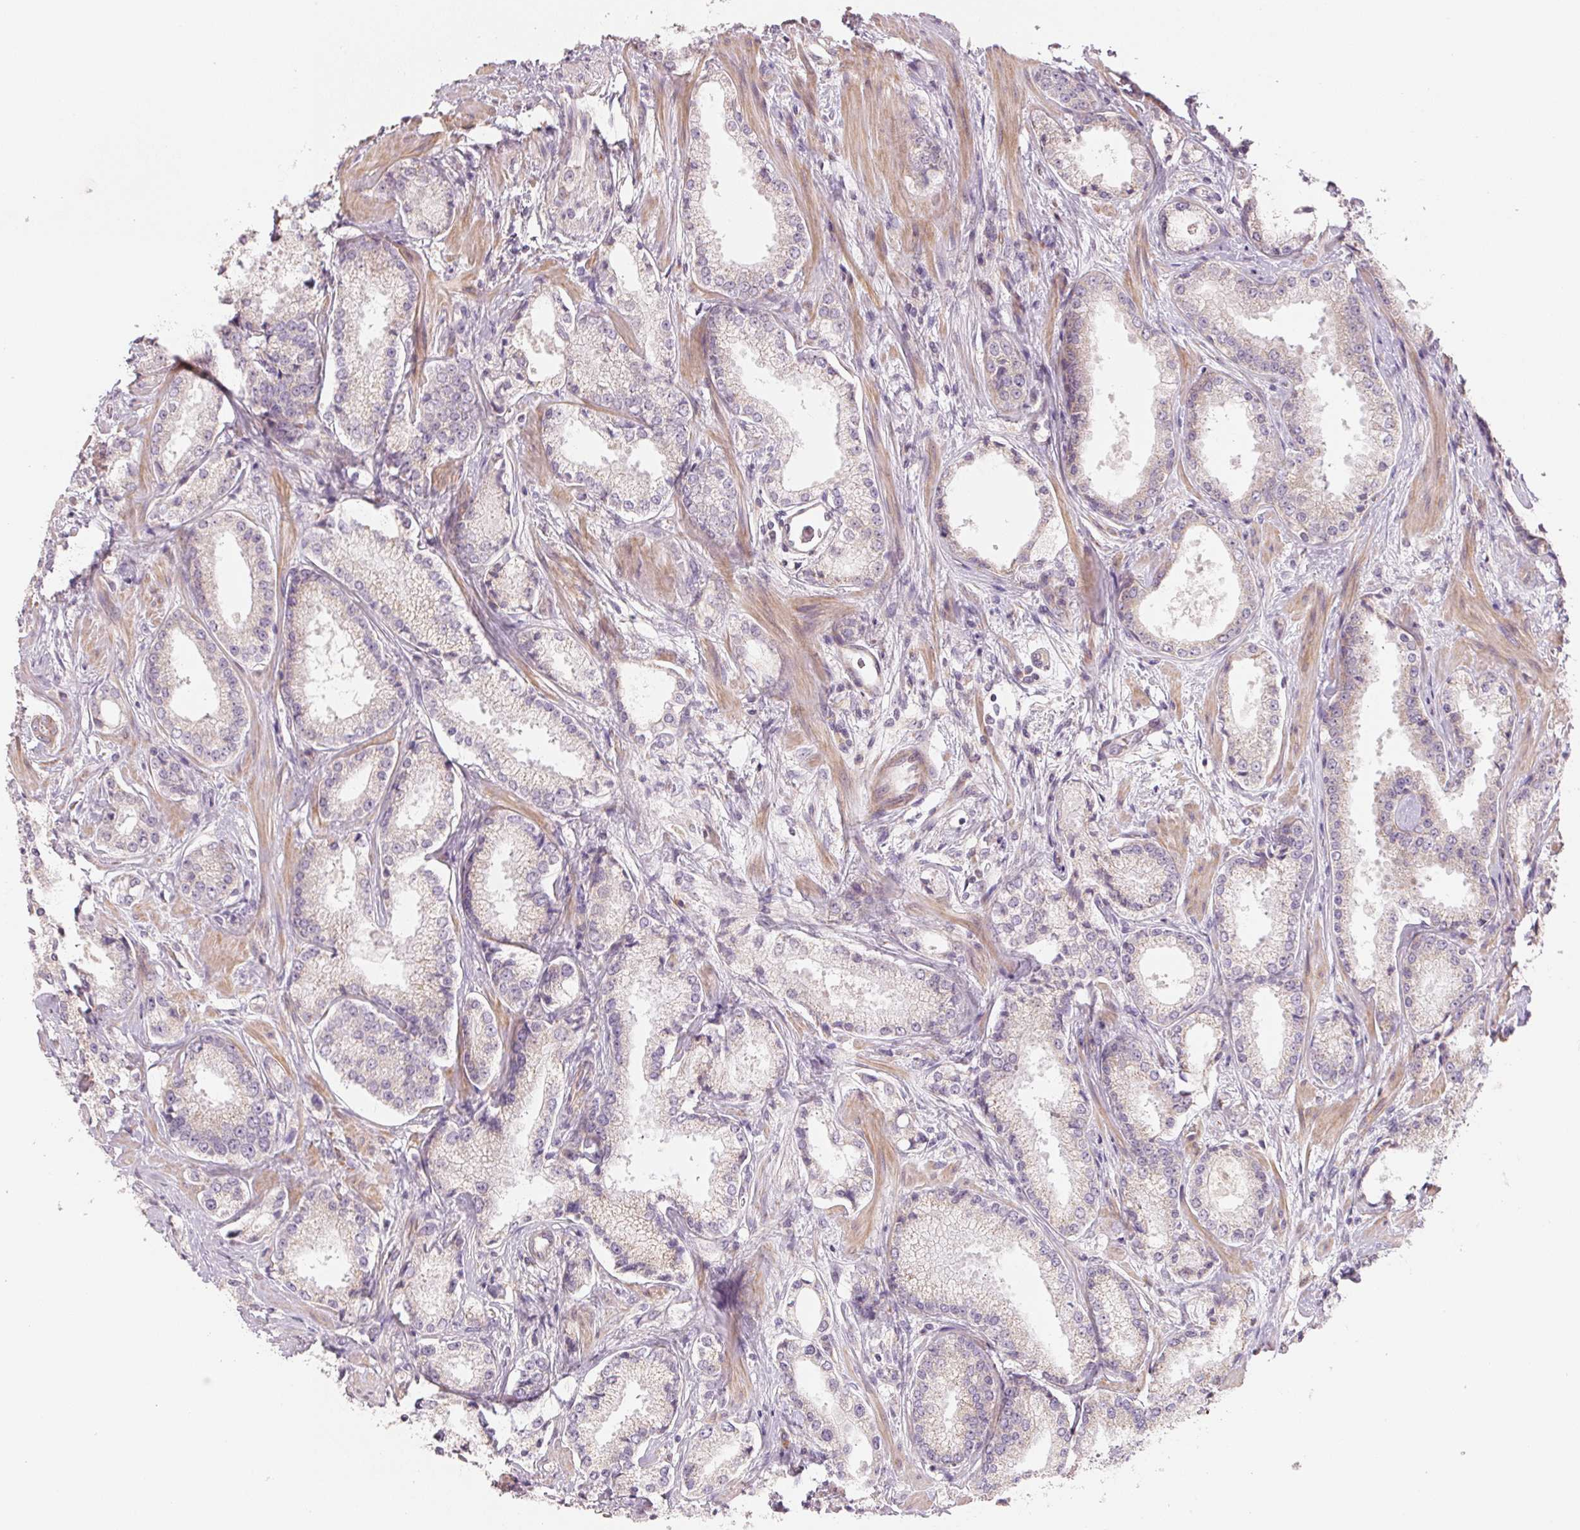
{"staining": {"intensity": "negative", "quantity": "none", "location": "none"}, "tissue": "prostate cancer", "cell_type": "Tumor cells", "image_type": "cancer", "snomed": [{"axis": "morphology", "description": "Adenocarcinoma, Low grade"}, {"axis": "topography", "description": "Prostate"}], "caption": "Immunohistochemistry of human low-grade adenocarcinoma (prostate) demonstrates no staining in tumor cells.", "gene": "BLOC1S2", "patient": {"sex": "male", "age": 56}}